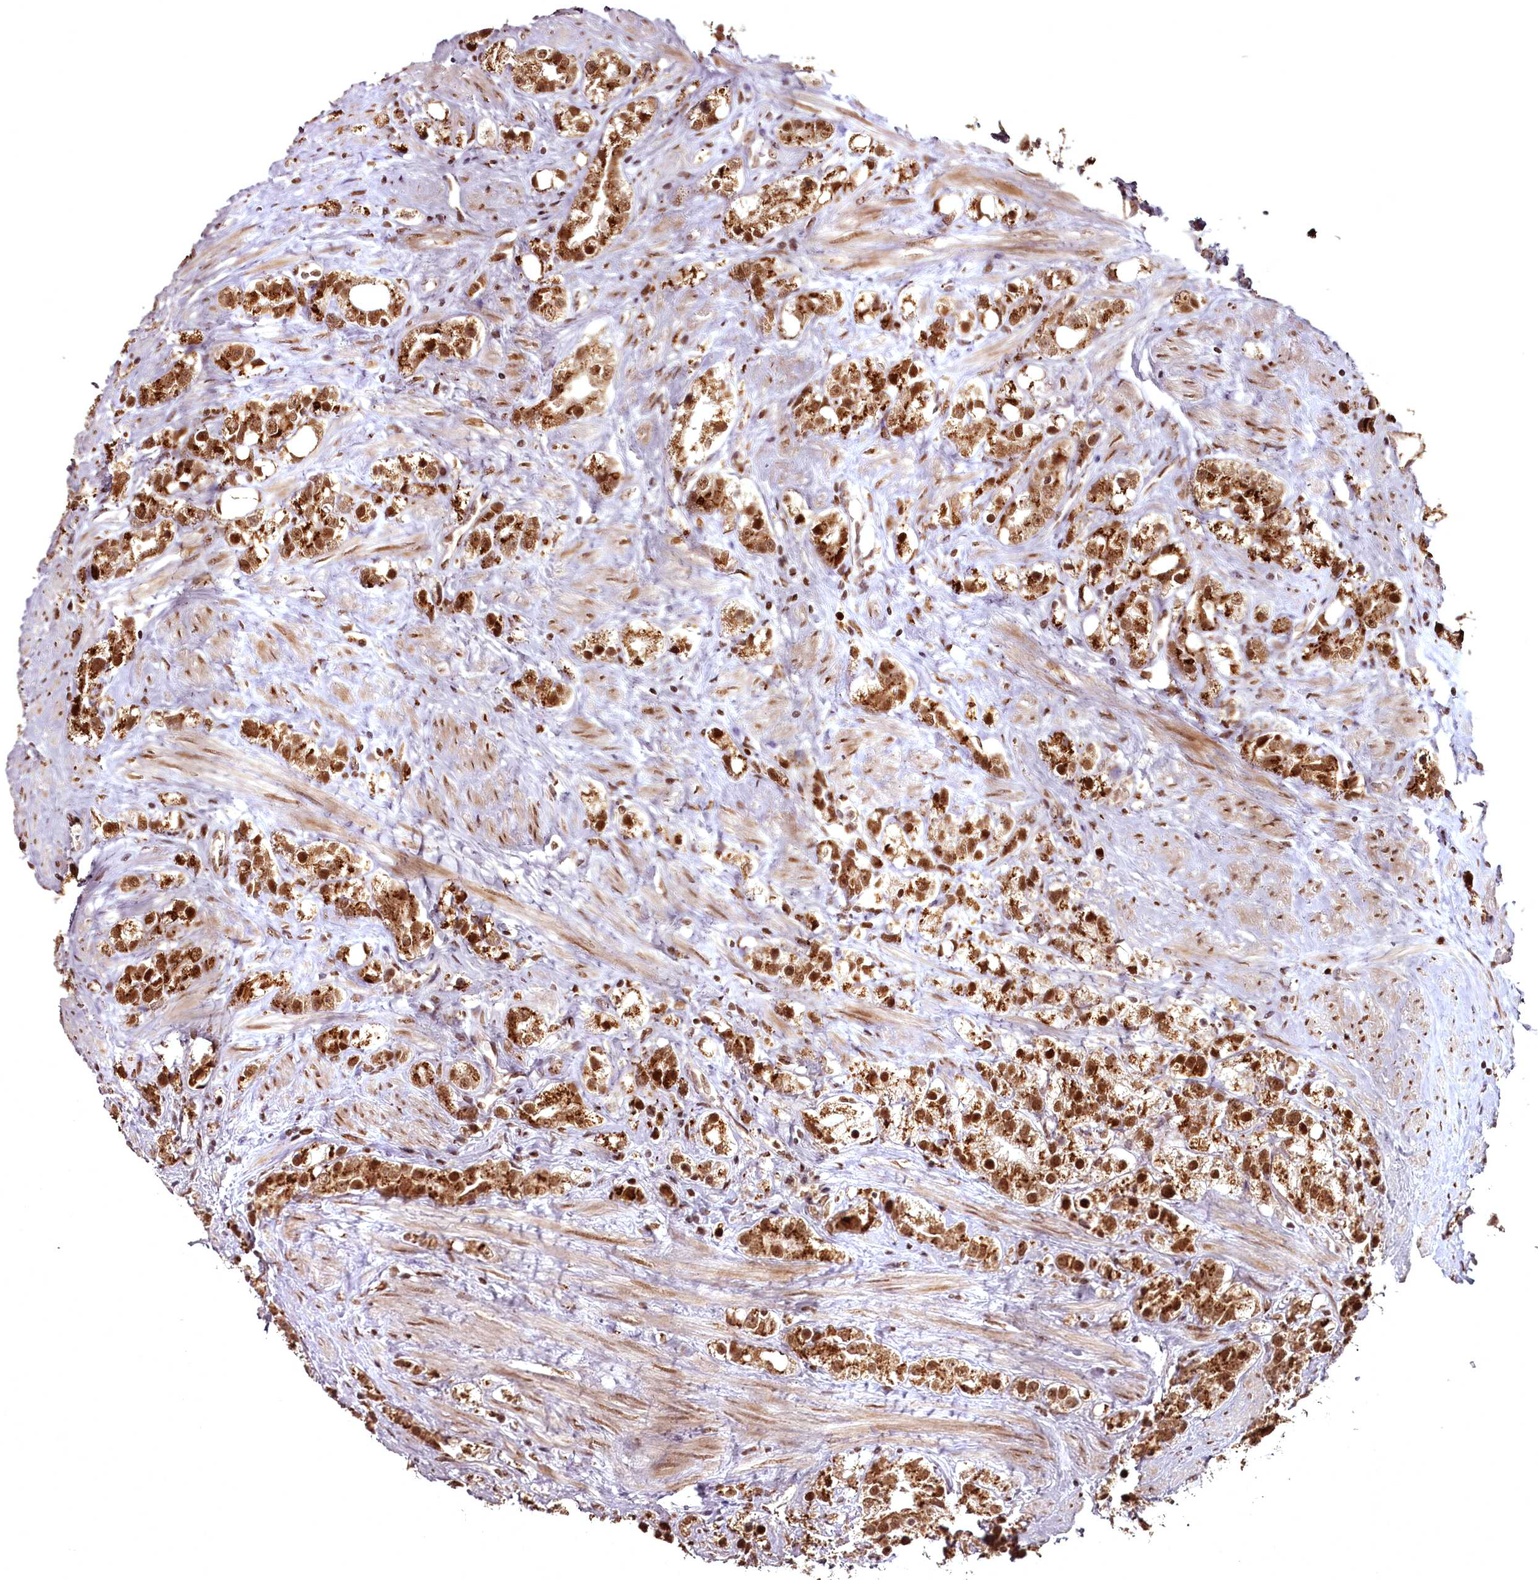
{"staining": {"intensity": "moderate", "quantity": ">75%", "location": "cytoplasmic/membranous,nuclear"}, "tissue": "prostate cancer", "cell_type": "Tumor cells", "image_type": "cancer", "snomed": [{"axis": "morphology", "description": "Adenocarcinoma, NOS"}, {"axis": "topography", "description": "Prostate"}], "caption": "Immunohistochemistry staining of prostate cancer (adenocarcinoma), which reveals medium levels of moderate cytoplasmic/membranous and nuclear expression in about >75% of tumor cells indicating moderate cytoplasmic/membranous and nuclear protein staining. The staining was performed using DAB (3,3'-diaminobenzidine) (brown) for protein detection and nuclei were counterstained in hematoxylin (blue).", "gene": "CEP83", "patient": {"sex": "male", "age": 79}}